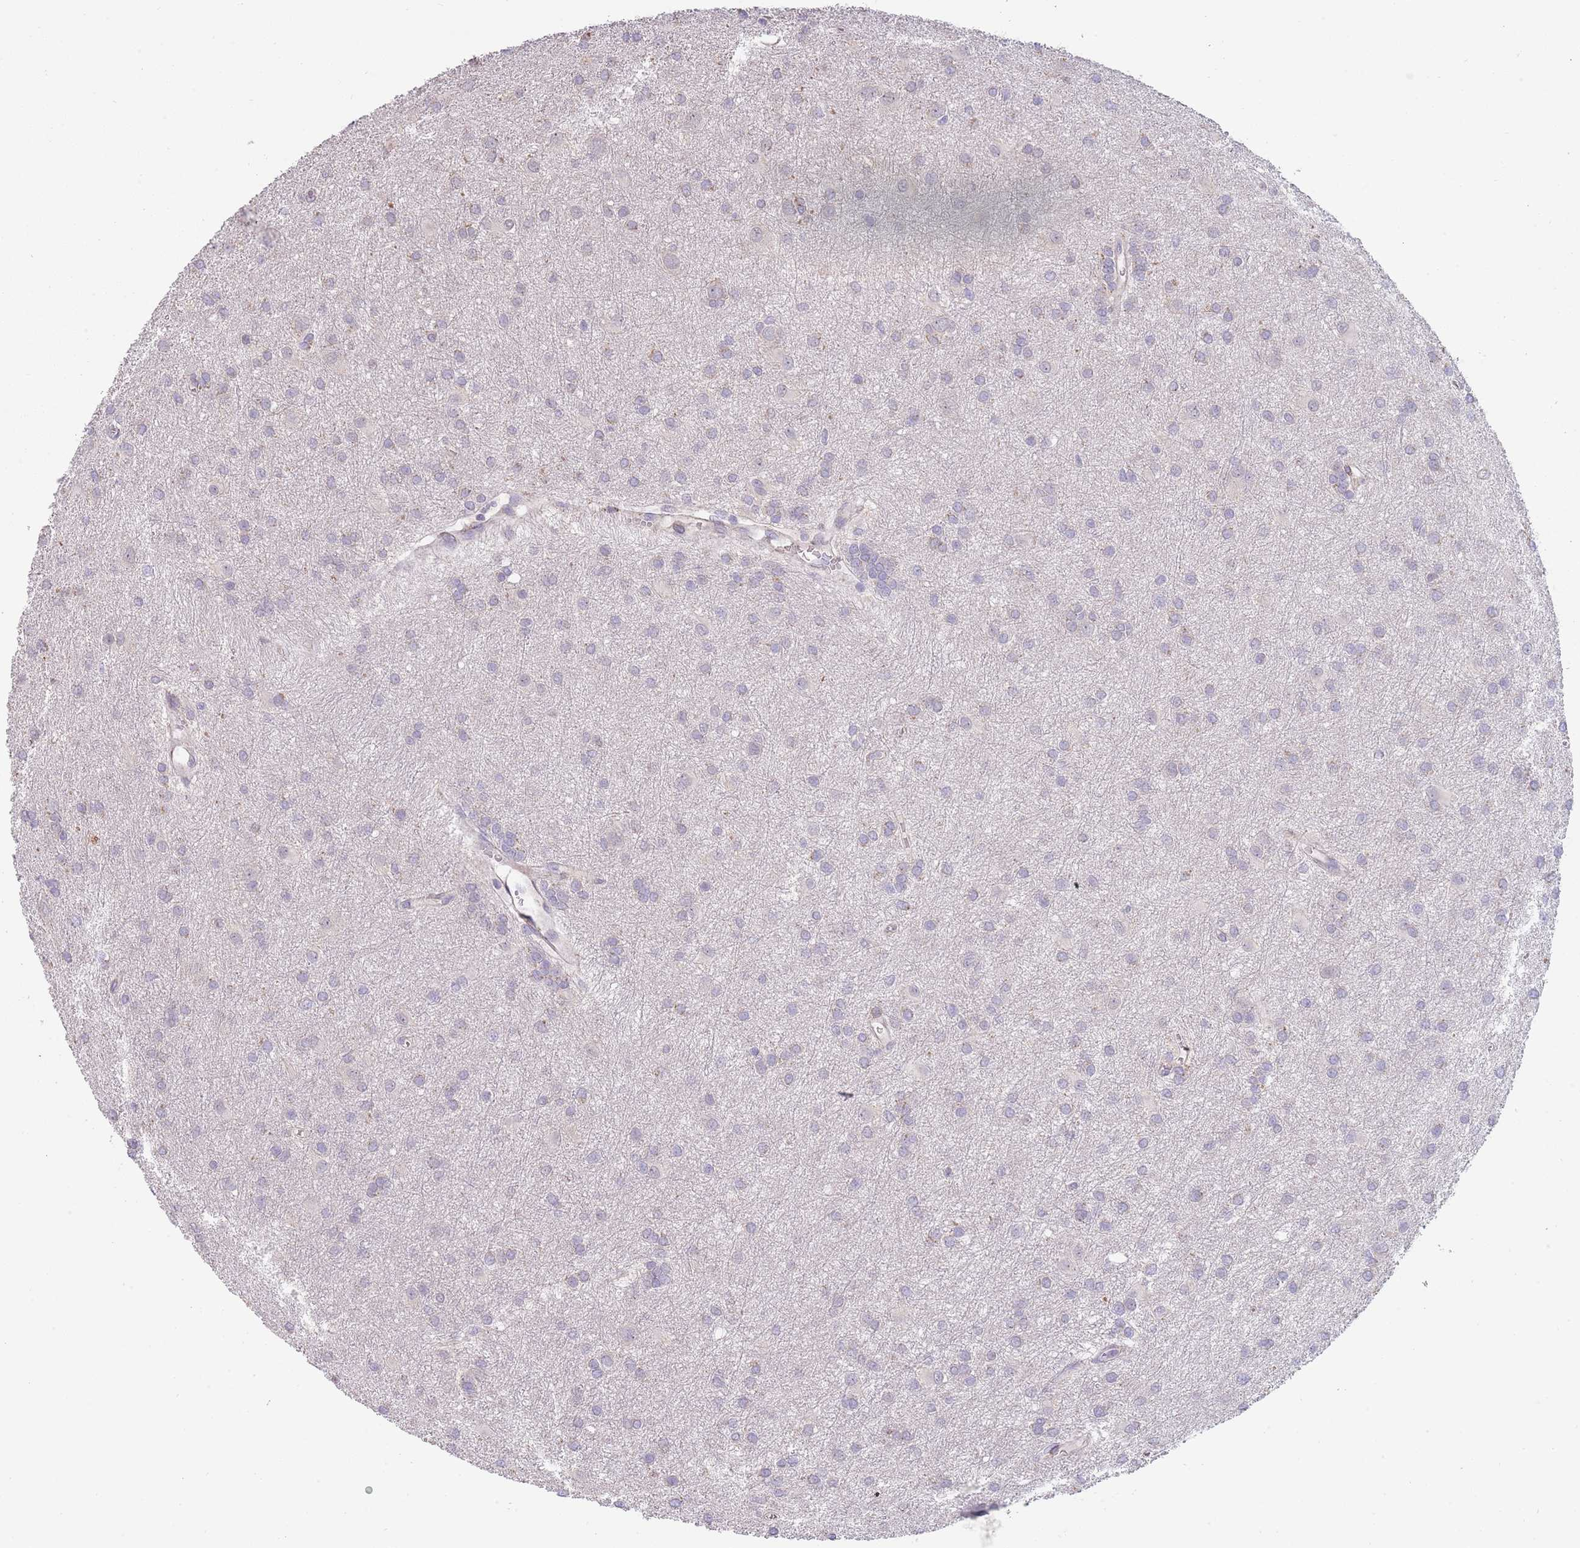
{"staining": {"intensity": "negative", "quantity": "none", "location": "none"}, "tissue": "glioma", "cell_type": "Tumor cells", "image_type": "cancer", "snomed": [{"axis": "morphology", "description": "Glioma, malignant, High grade"}, {"axis": "topography", "description": "Brain"}], "caption": "Tumor cells are negative for protein expression in human glioma.", "gene": "PIMREG", "patient": {"sex": "female", "age": 50}}